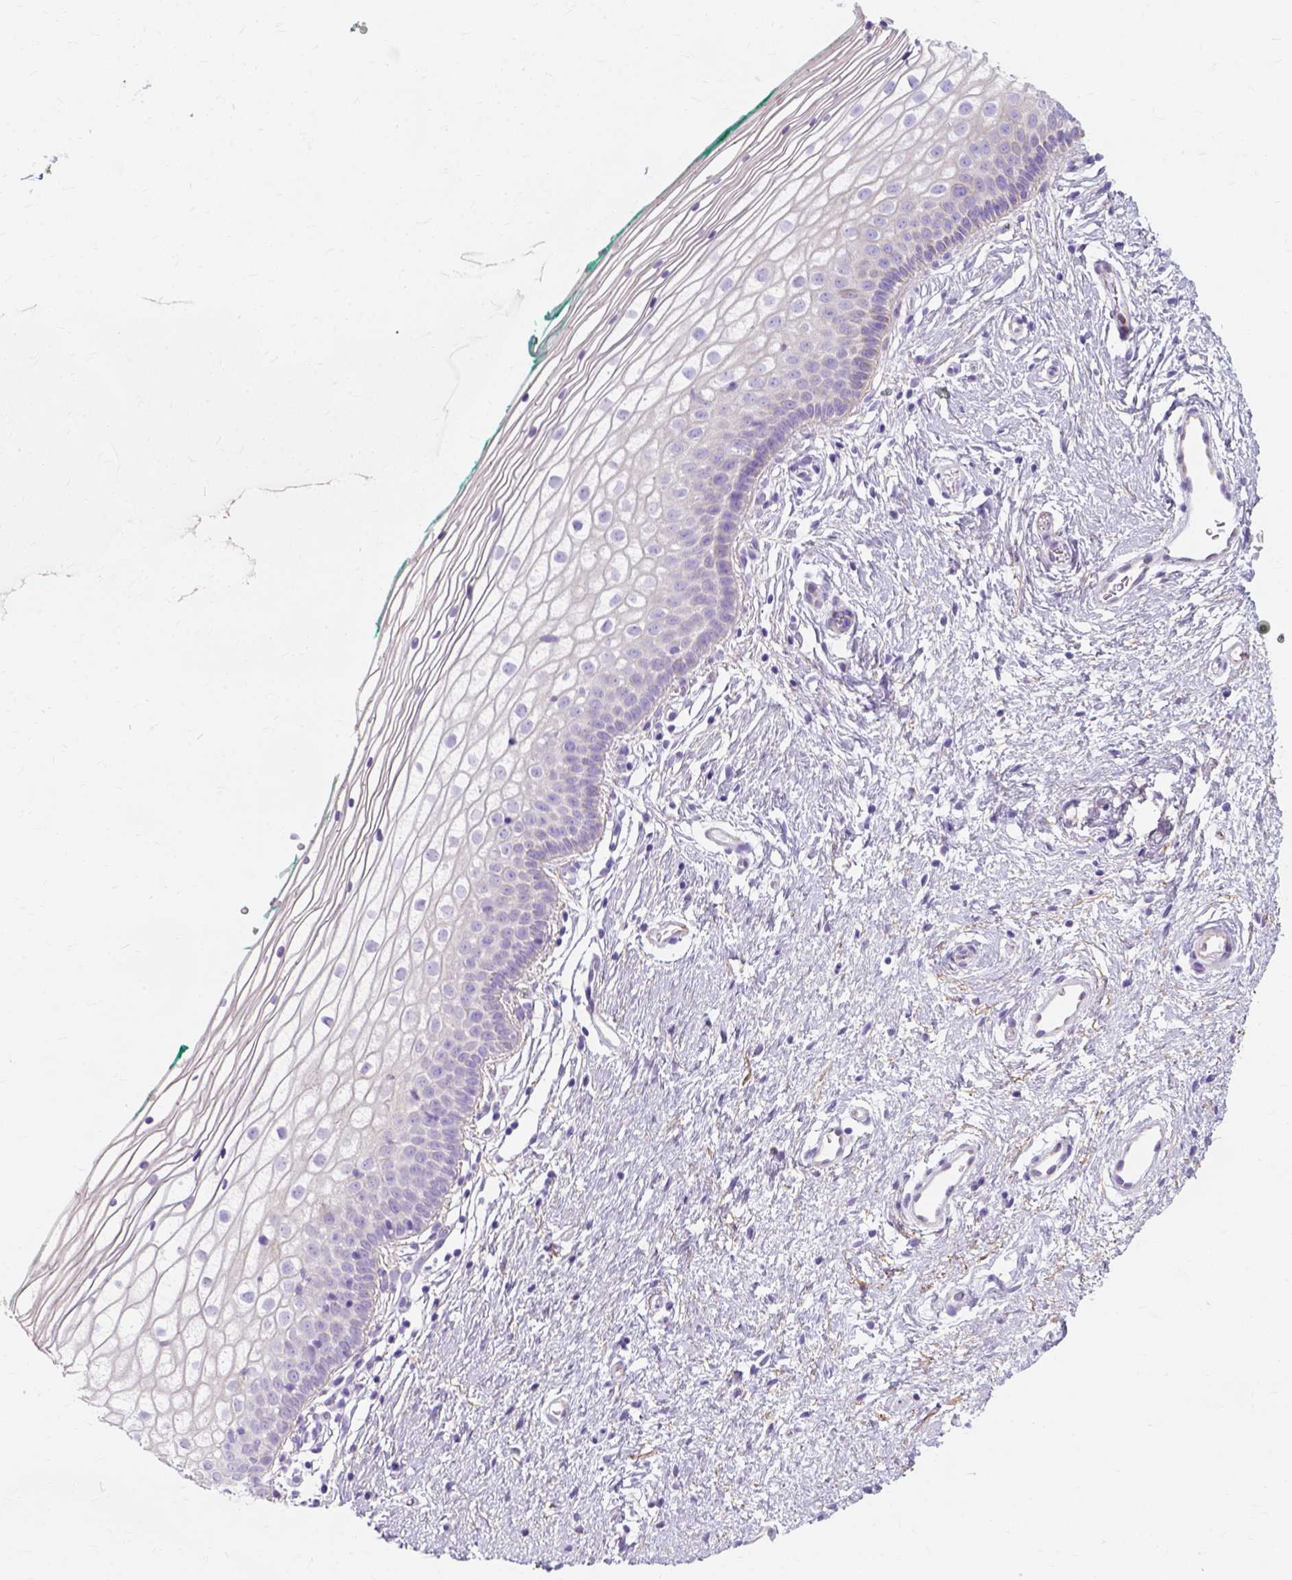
{"staining": {"intensity": "negative", "quantity": "none", "location": "none"}, "tissue": "vagina", "cell_type": "Squamous epithelial cells", "image_type": "normal", "snomed": [{"axis": "morphology", "description": "Normal tissue, NOS"}, {"axis": "topography", "description": "Vagina"}], "caption": "Human vagina stained for a protein using immunohistochemistry (IHC) reveals no staining in squamous epithelial cells.", "gene": "MYH15", "patient": {"sex": "female", "age": 36}}